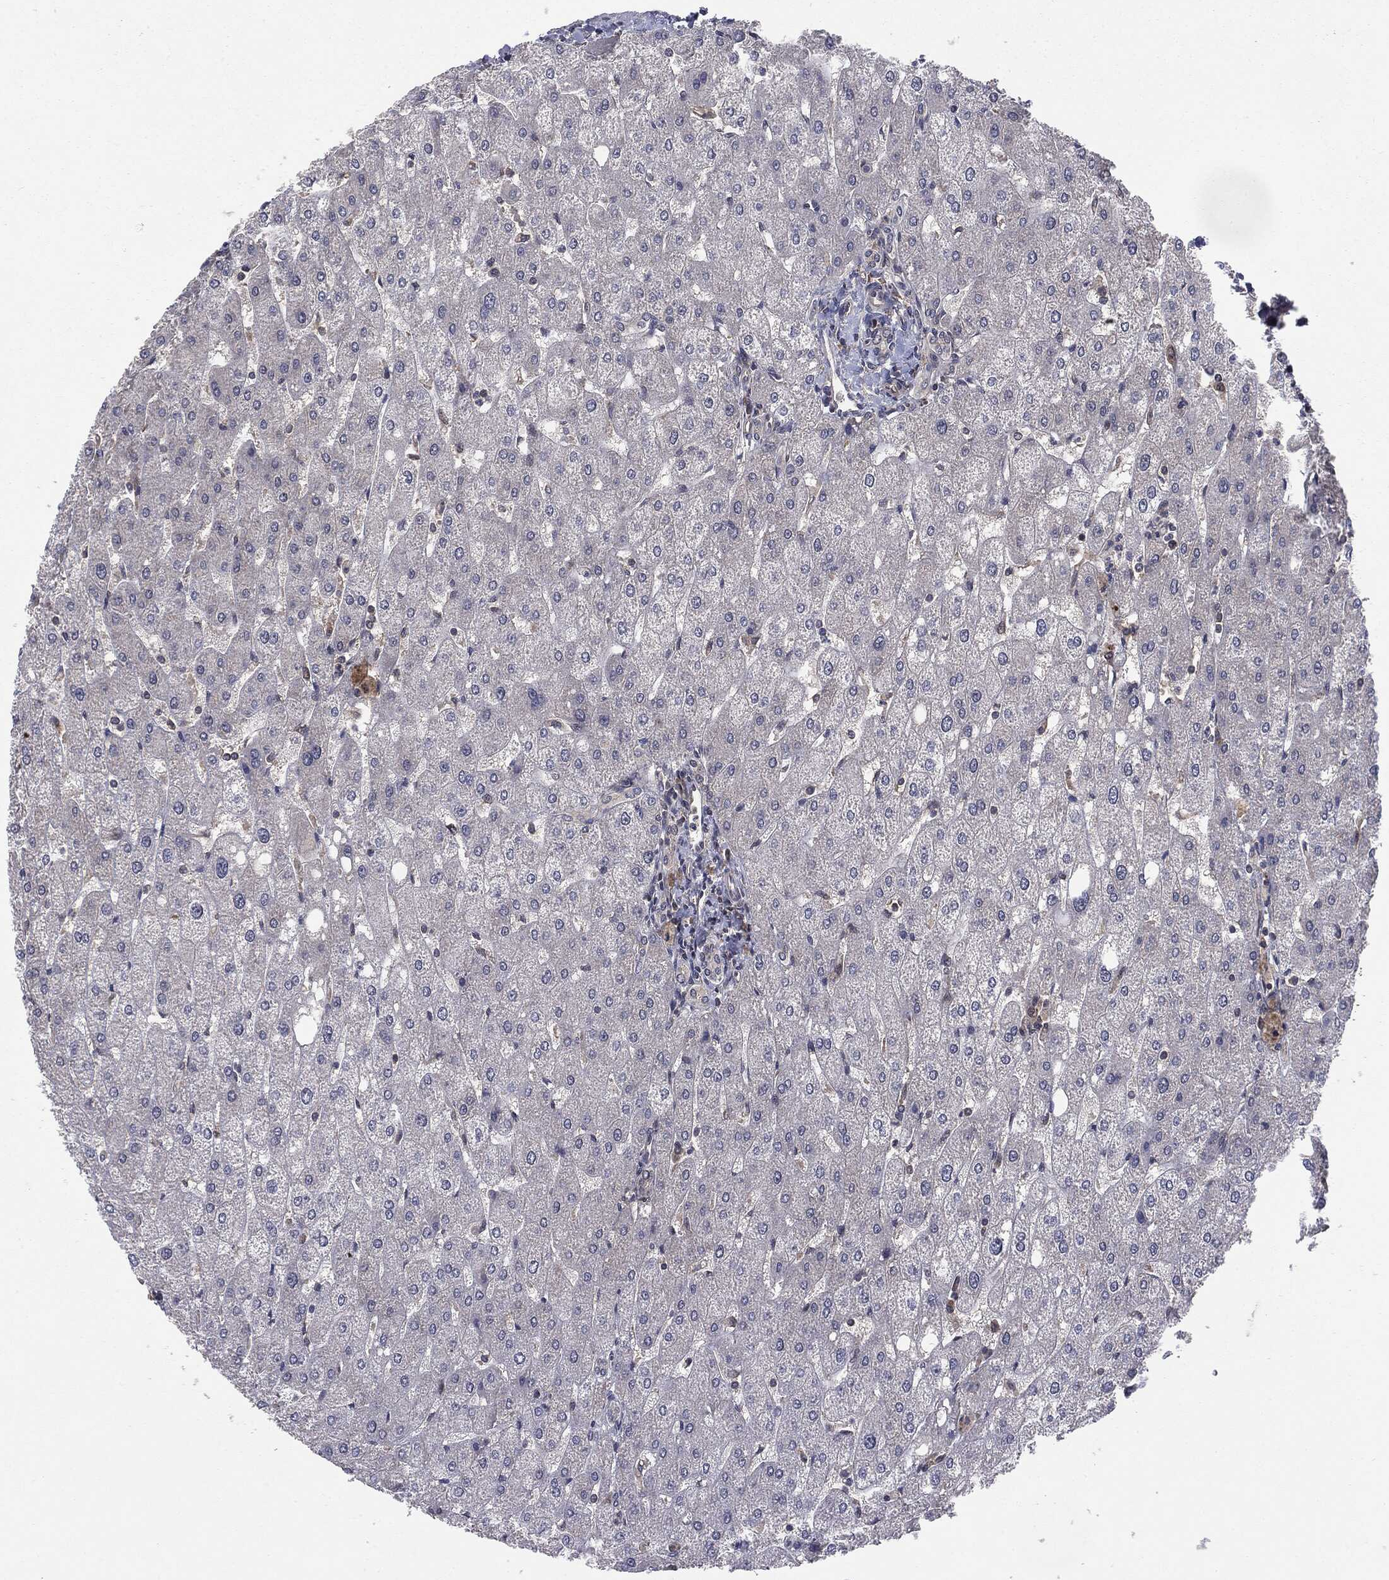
{"staining": {"intensity": "negative", "quantity": "none", "location": "none"}, "tissue": "liver", "cell_type": "Cholangiocytes", "image_type": "normal", "snomed": [{"axis": "morphology", "description": "Normal tissue, NOS"}, {"axis": "topography", "description": "Liver"}], "caption": "Histopathology image shows no significant protein positivity in cholangiocytes of benign liver.", "gene": "PTPA", "patient": {"sex": "male", "age": 67}}